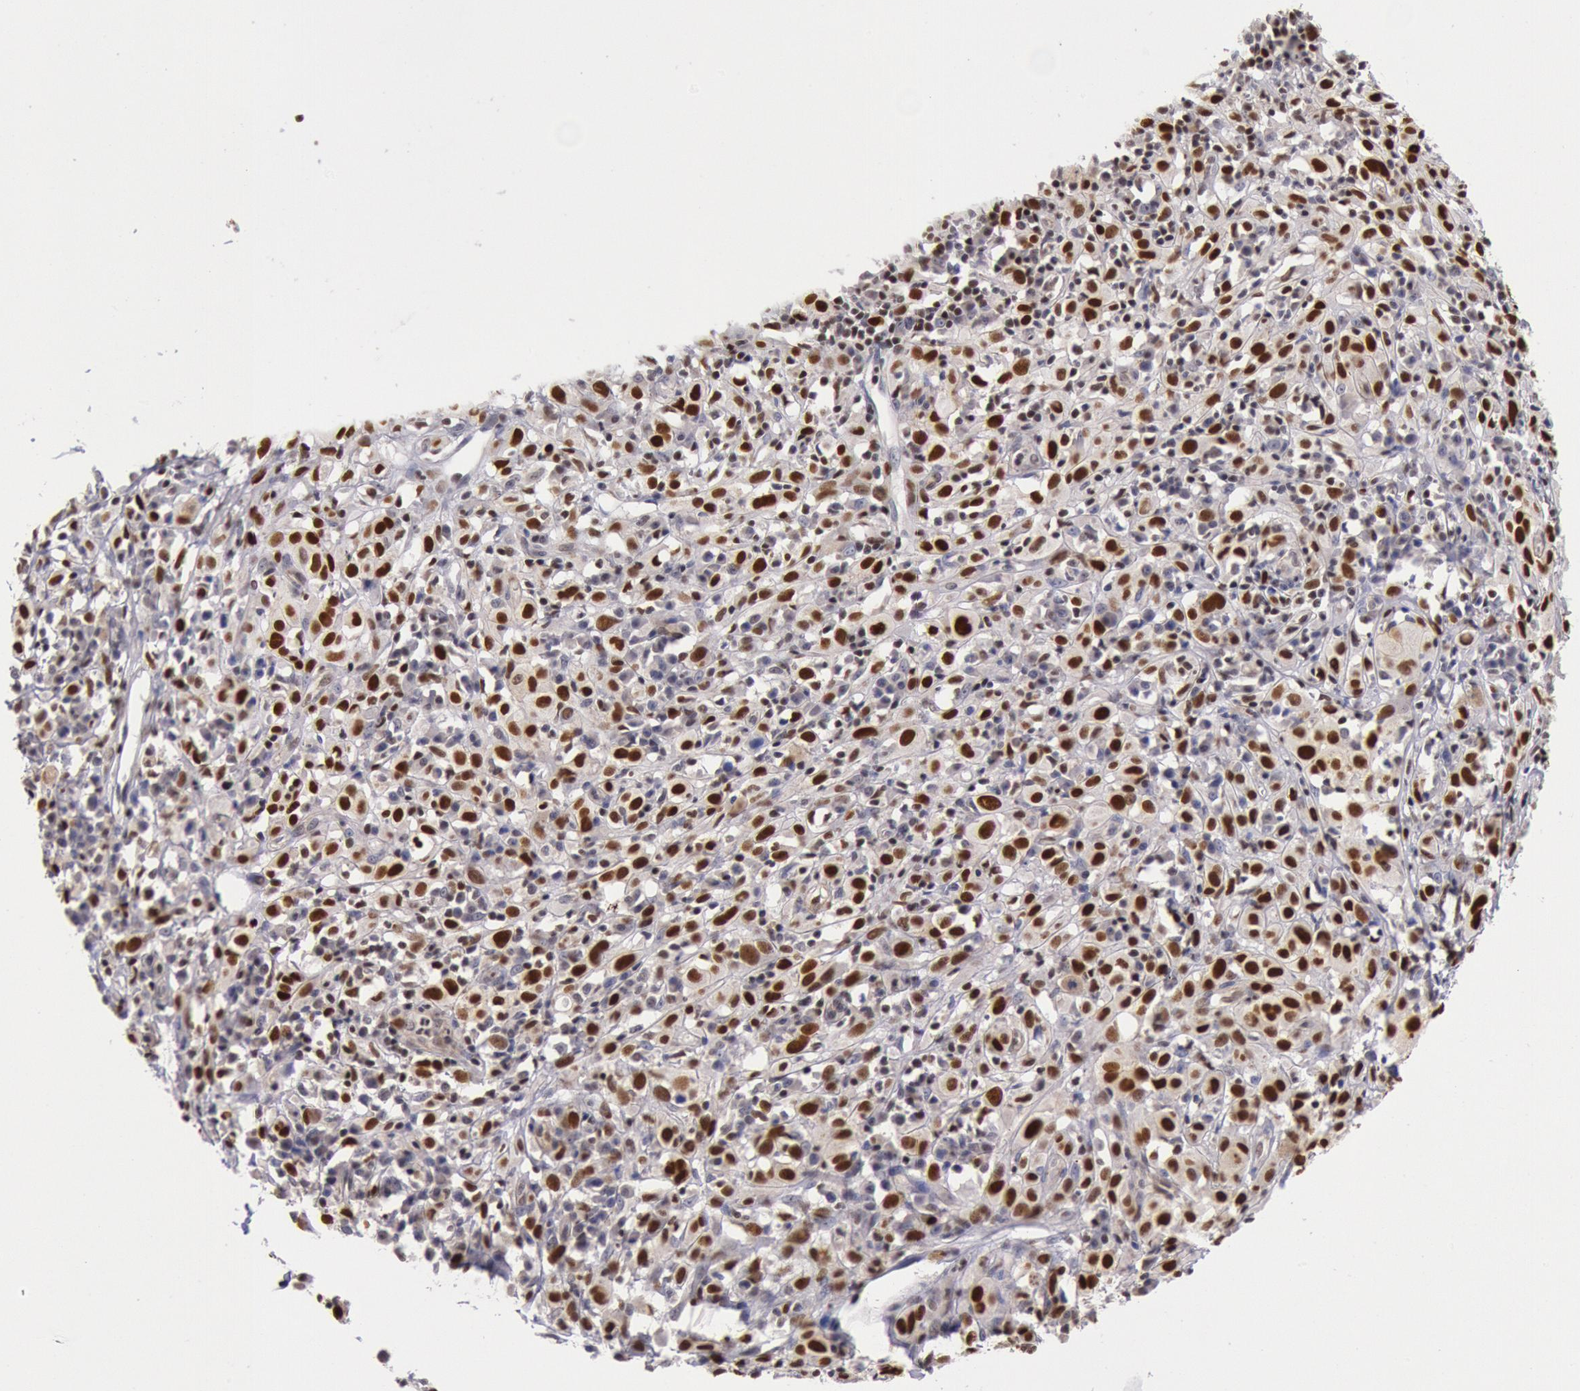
{"staining": {"intensity": "strong", "quantity": "25%-75%", "location": "nuclear"}, "tissue": "melanoma", "cell_type": "Tumor cells", "image_type": "cancer", "snomed": [{"axis": "morphology", "description": "Malignant melanoma, NOS"}, {"axis": "topography", "description": "Skin"}], "caption": "About 25%-75% of tumor cells in malignant melanoma demonstrate strong nuclear protein staining as visualized by brown immunohistochemical staining.", "gene": "RPS6KA5", "patient": {"sex": "female", "age": 52}}